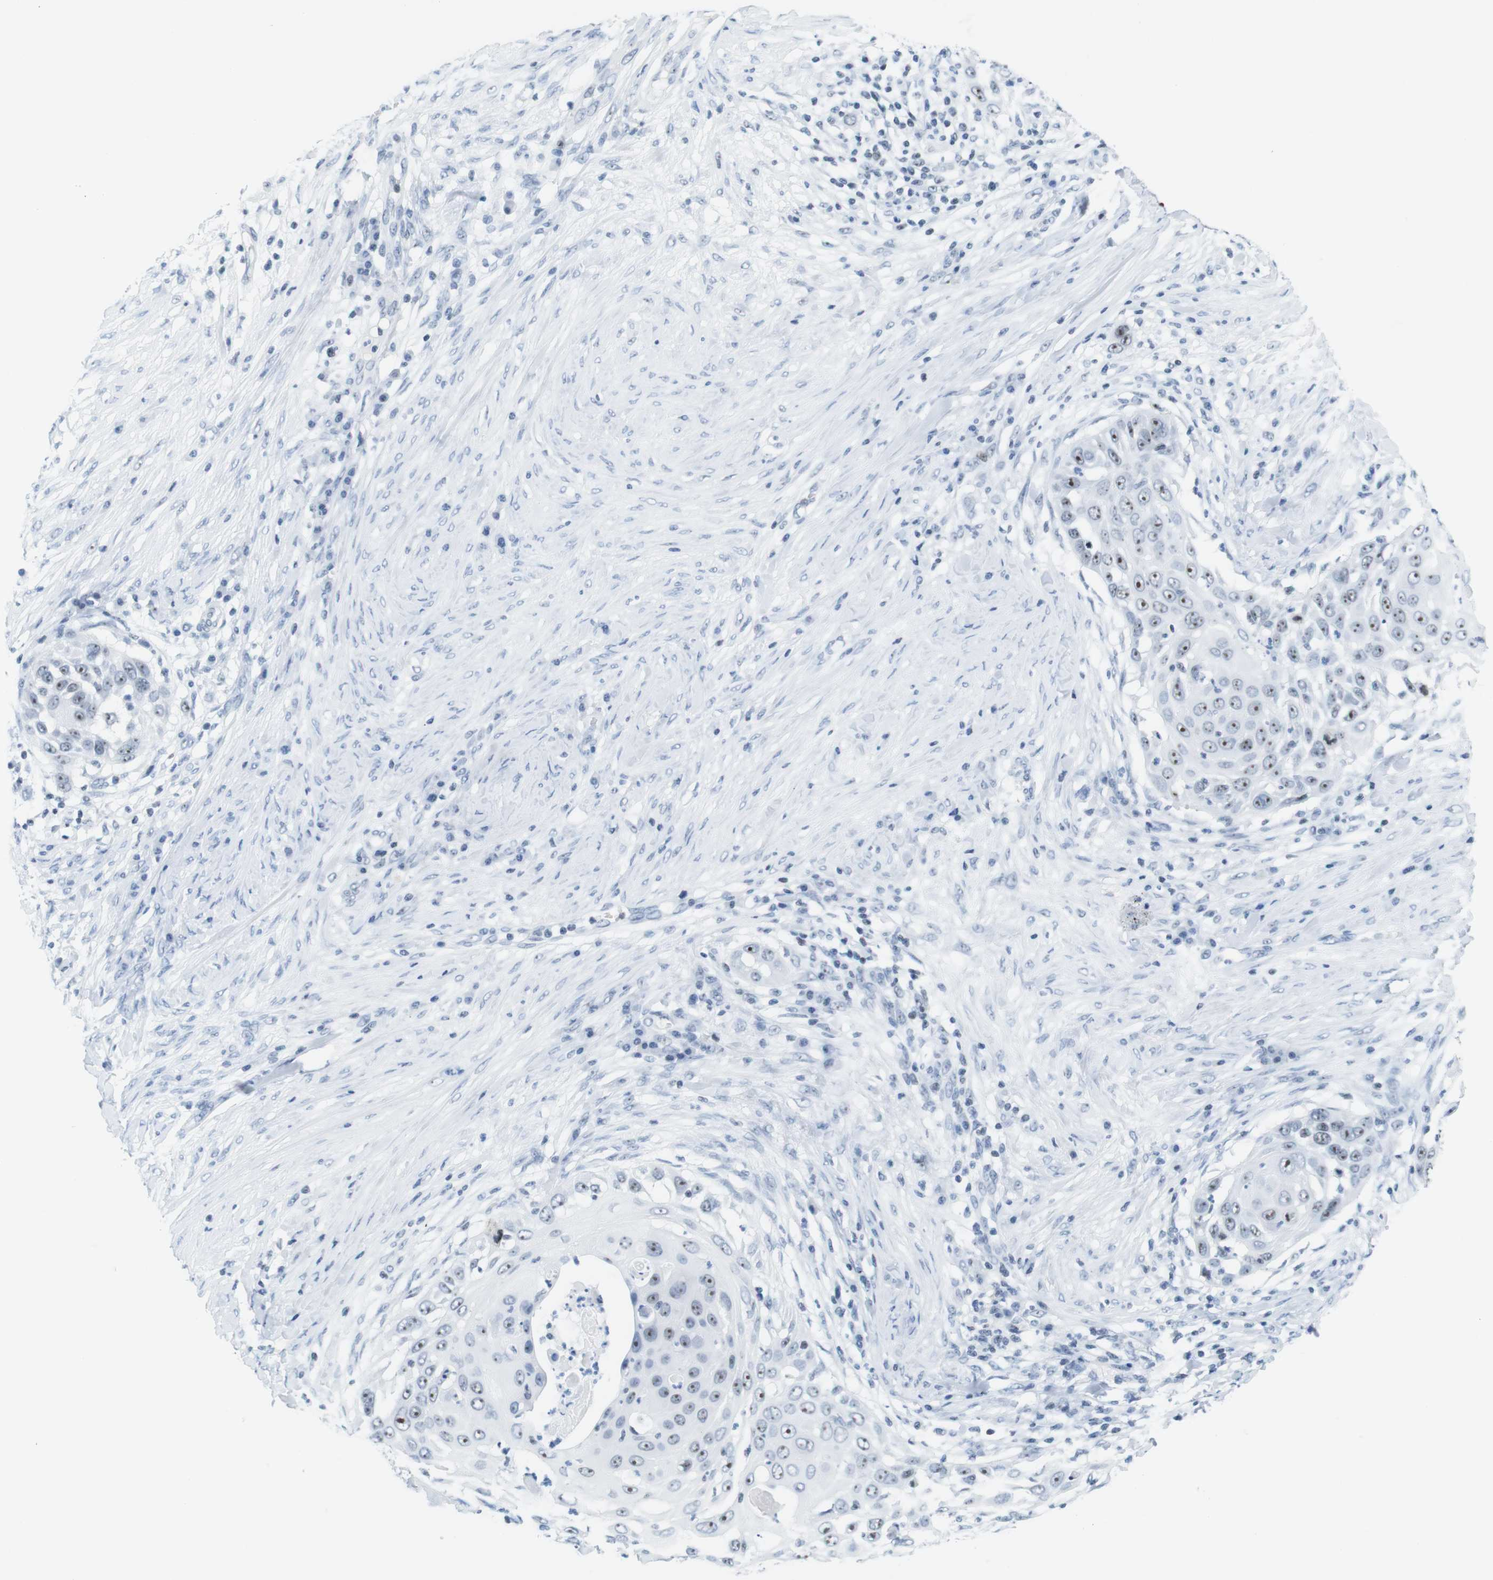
{"staining": {"intensity": "moderate", "quantity": ">75%", "location": "nuclear"}, "tissue": "skin cancer", "cell_type": "Tumor cells", "image_type": "cancer", "snomed": [{"axis": "morphology", "description": "Squamous cell carcinoma, NOS"}, {"axis": "topography", "description": "Skin"}], "caption": "Protein analysis of skin cancer tissue shows moderate nuclear positivity in approximately >75% of tumor cells.", "gene": "NIFK", "patient": {"sex": "female", "age": 44}}